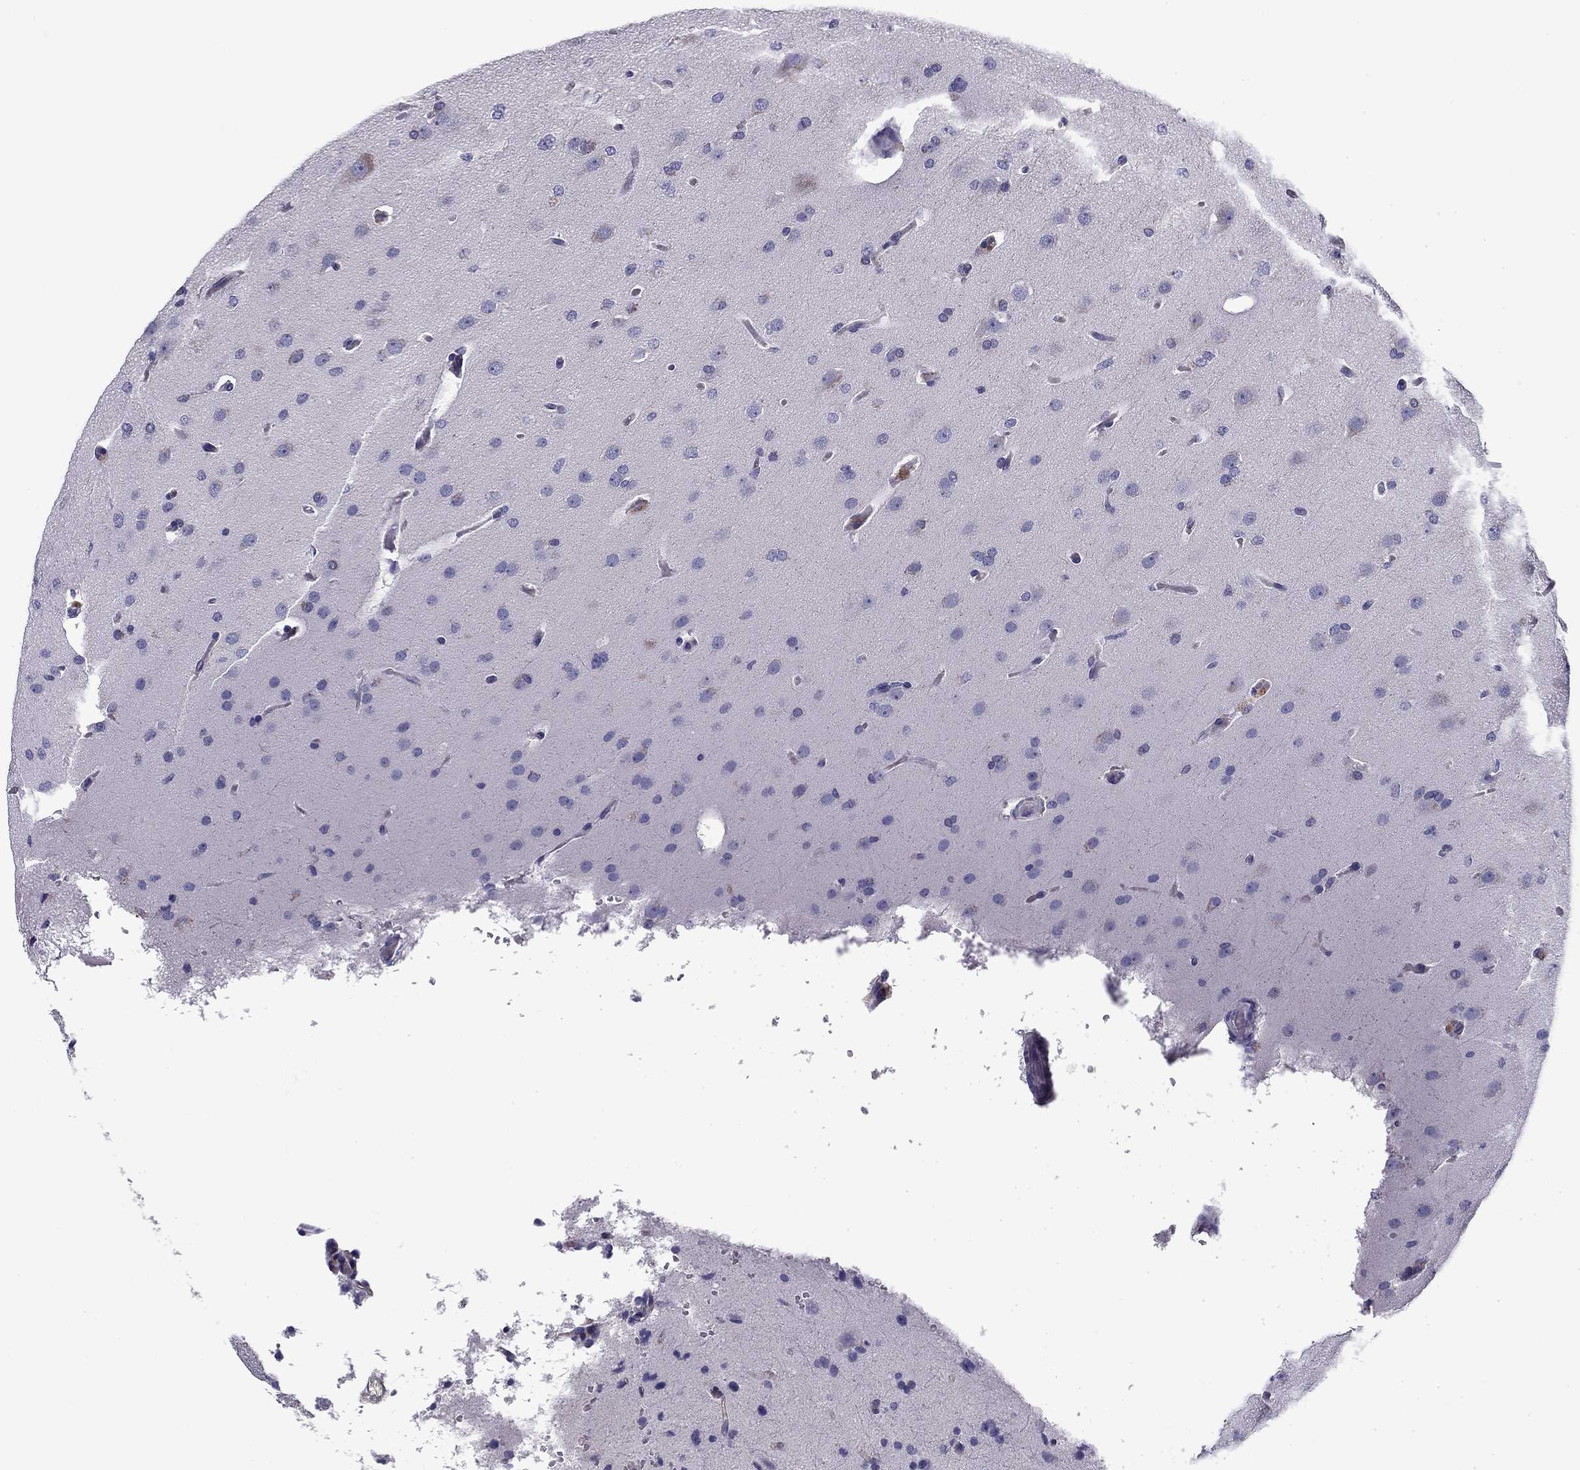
{"staining": {"intensity": "negative", "quantity": "none", "location": "none"}, "tissue": "glioma", "cell_type": "Tumor cells", "image_type": "cancer", "snomed": [{"axis": "morphology", "description": "Glioma, malignant, Low grade"}, {"axis": "topography", "description": "Brain"}], "caption": "DAB (3,3'-diaminobenzidine) immunohistochemical staining of human glioma reveals no significant staining in tumor cells.", "gene": "FLNC", "patient": {"sex": "male", "age": 41}}